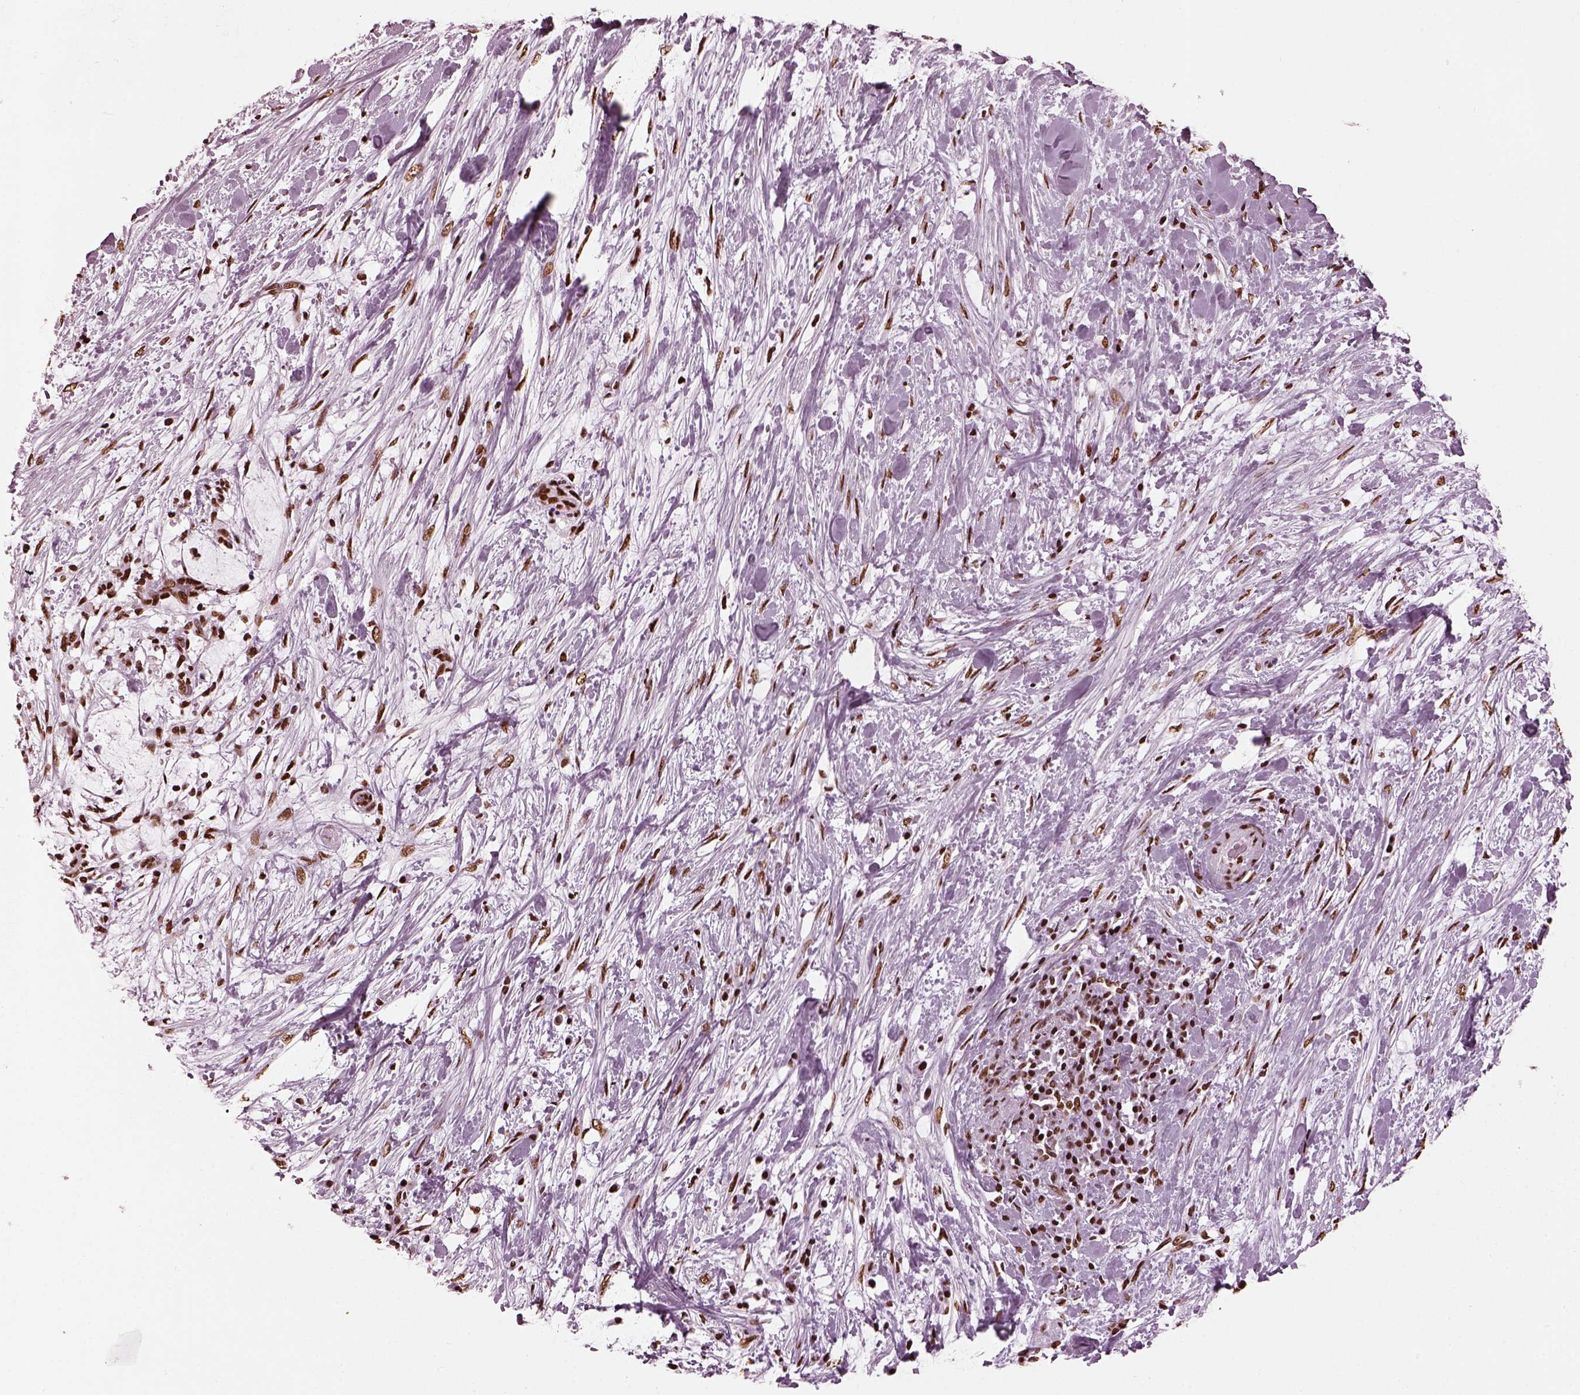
{"staining": {"intensity": "strong", "quantity": ">75%", "location": "nuclear"}, "tissue": "liver cancer", "cell_type": "Tumor cells", "image_type": "cancer", "snomed": [{"axis": "morphology", "description": "Cholangiocarcinoma"}, {"axis": "topography", "description": "Liver"}], "caption": "Liver cancer (cholangiocarcinoma) was stained to show a protein in brown. There is high levels of strong nuclear positivity in about >75% of tumor cells.", "gene": "CBFA2T3", "patient": {"sex": "female", "age": 73}}